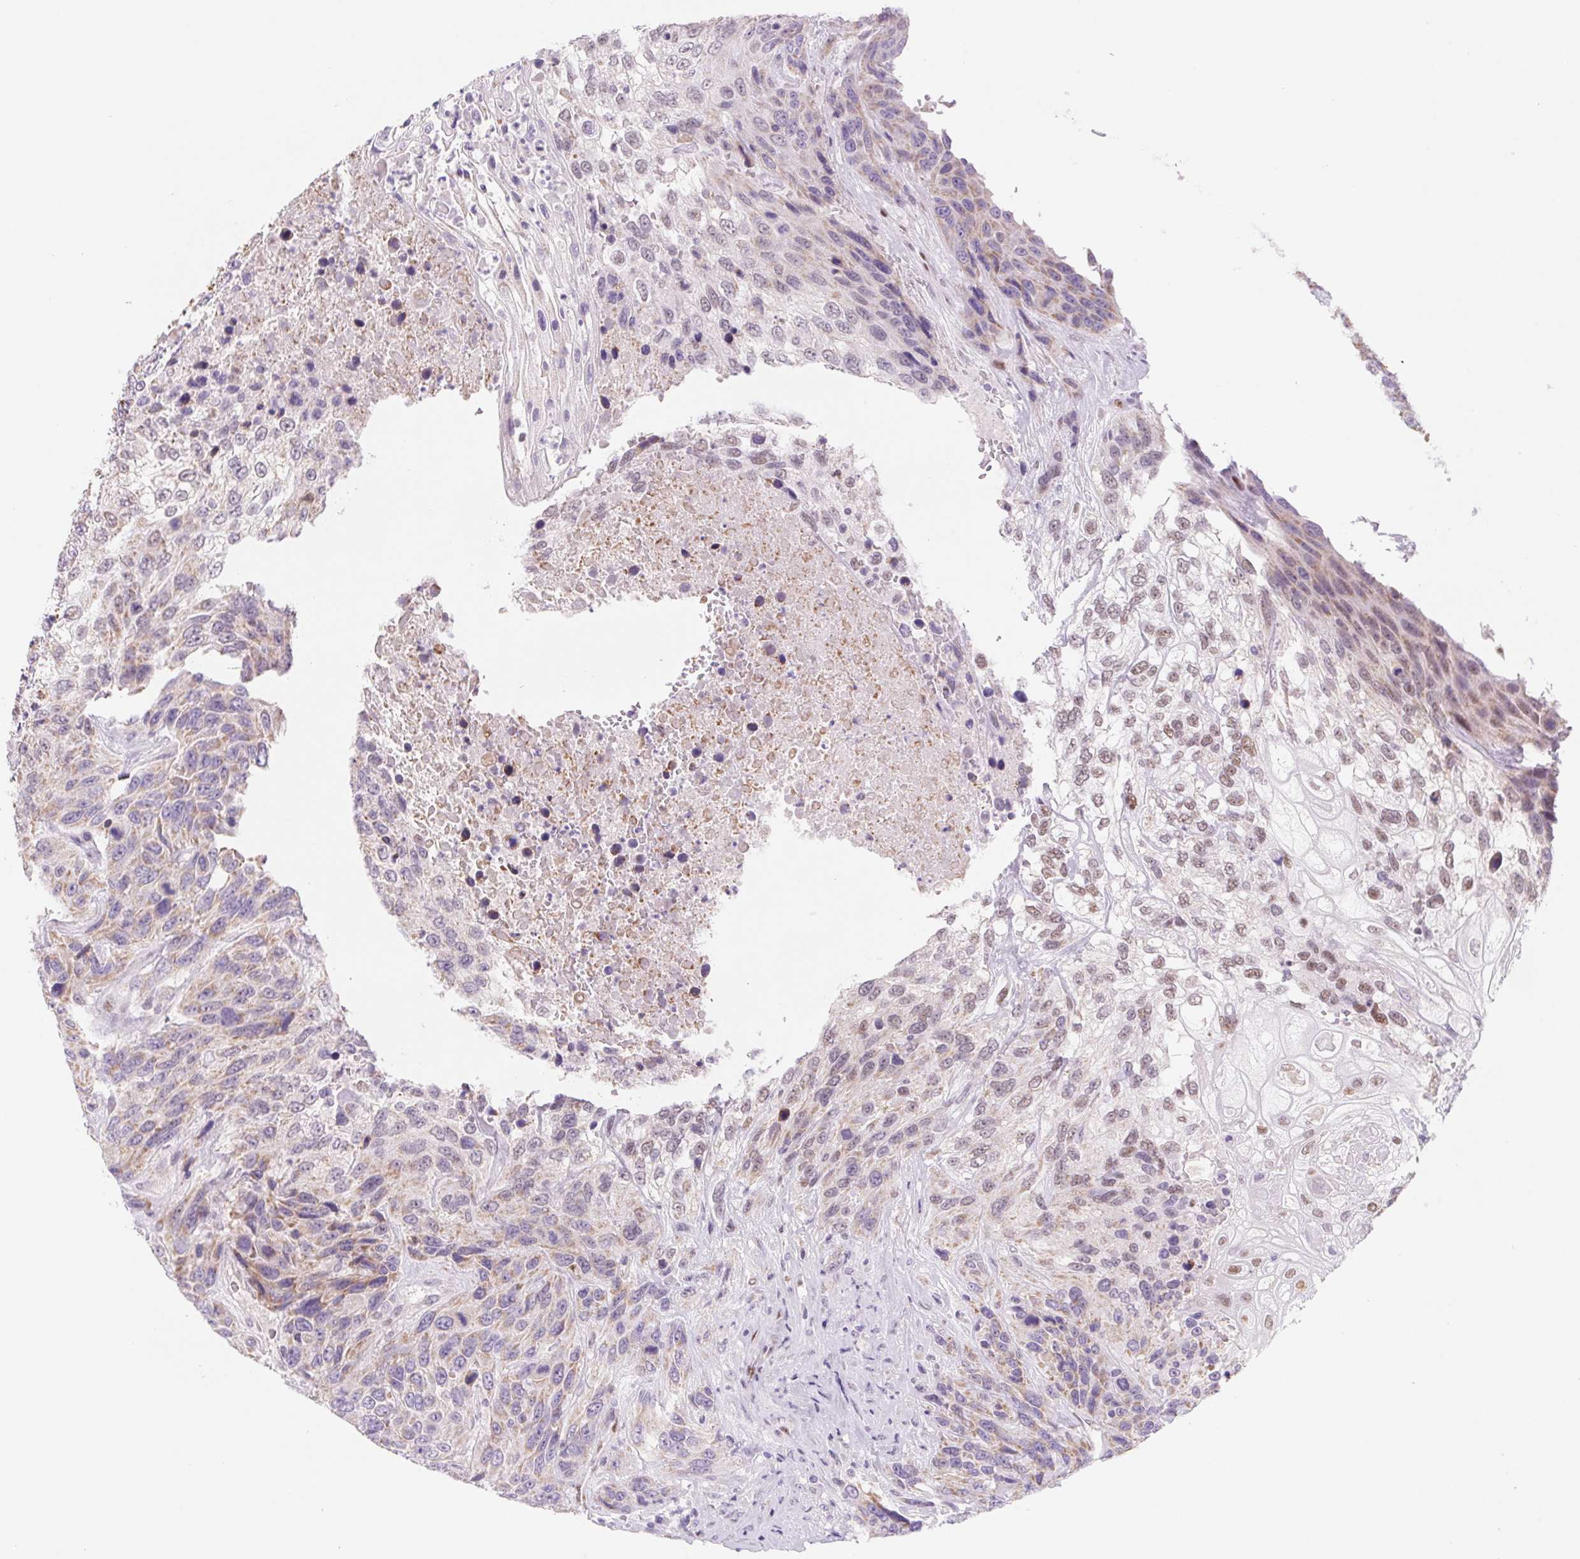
{"staining": {"intensity": "weak", "quantity": "<25%", "location": "cytoplasmic/membranous"}, "tissue": "urothelial cancer", "cell_type": "Tumor cells", "image_type": "cancer", "snomed": [{"axis": "morphology", "description": "Urothelial carcinoma, High grade"}, {"axis": "topography", "description": "Urinary bladder"}], "caption": "Immunohistochemistry histopathology image of neoplastic tissue: high-grade urothelial carcinoma stained with DAB displays no significant protein staining in tumor cells. (Stains: DAB IHC with hematoxylin counter stain, Microscopy: brightfield microscopy at high magnification).", "gene": "DPPA5", "patient": {"sex": "female", "age": 70}}